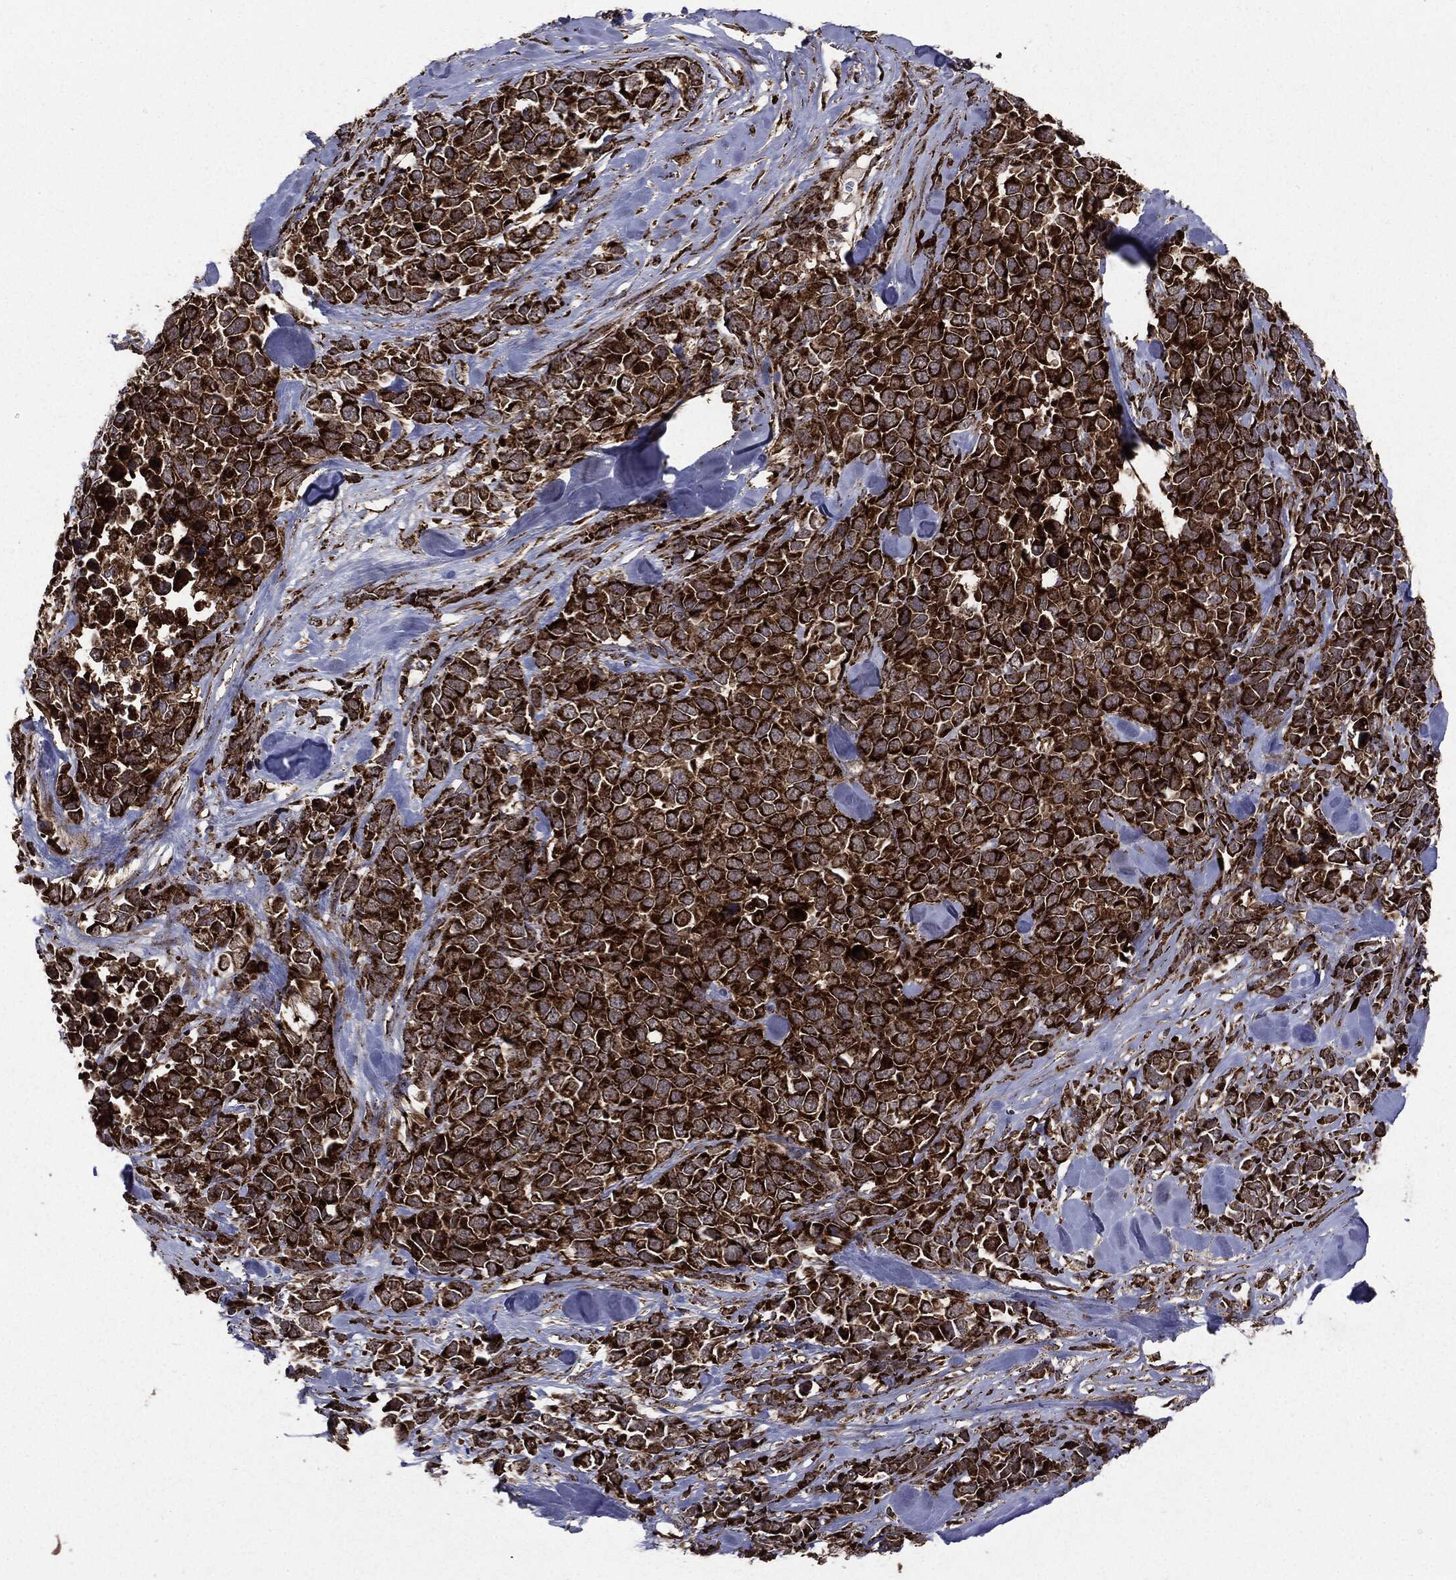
{"staining": {"intensity": "strong", "quantity": ">75%", "location": "cytoplasmic/membranous"}, "tissue": "melanoma", "cell_type": "Tumor cells", "image_type": "cancer", "snomed": [{"axis": "morphology", "description": "Malignant melanoma, Metastatic site"}, {"axis": "topography", "description": "Skin"}], "caption": "Protein expression analysis of human melanoma reveals strong cytoplasmic/membranous positivity in approximately >75% of tumor cells.", "gene": "MAP2K1", "patient": {"sex": "male", "age": 84}}